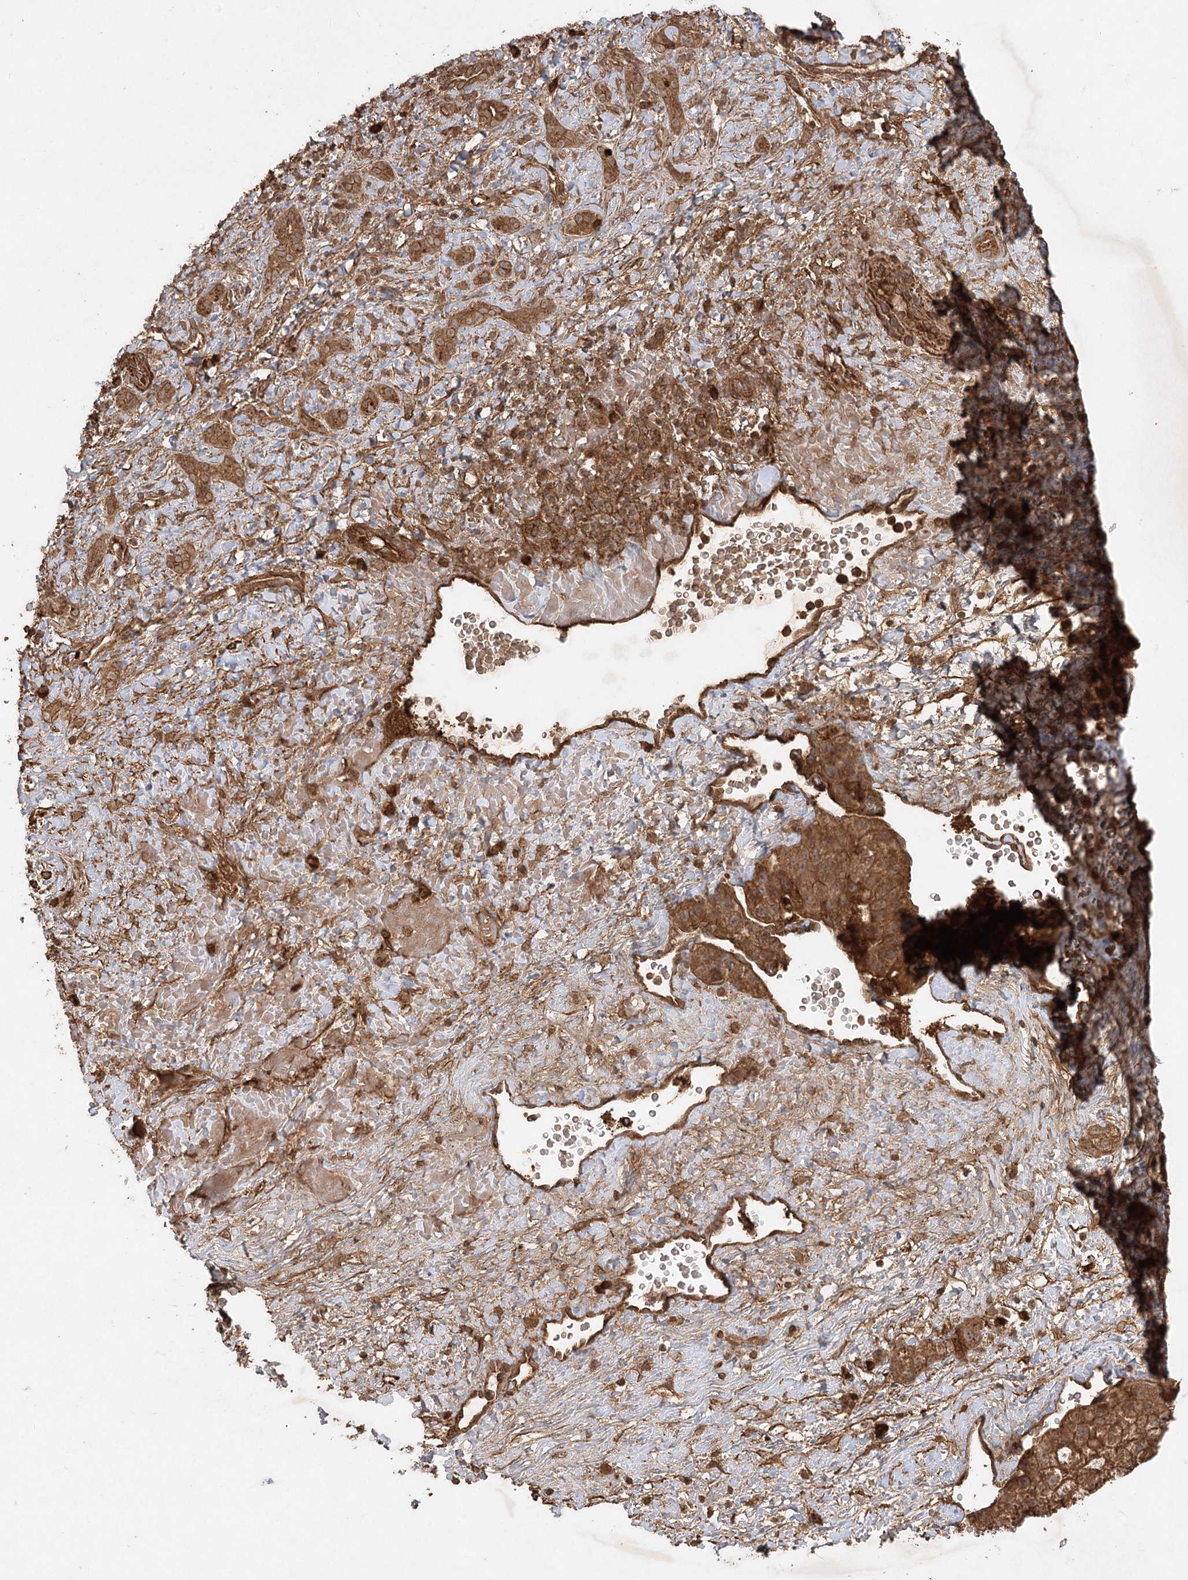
{"staining": {"intensity": "moderate", "quantity": ">75%", "location": "cytoplasmic/membranous"}, "tissue": "liver cancer", "cell_type": "Tumor cells", "image_type": "cancer", "snomed": [{"axis": "morphology", "description": "Normal tissue, NOS"}, {"axis": "morphology", "description": "Carcinoma, Hepatocellular, NOS"}, {"axis": "topography", "description": "Liver"}], "caption": "Moderate cytoplasmic/membranous expression is appreciated in approximately >75% of tumor cells in liver cancer (hepatocellular carcinoma). (Brightfield microscopy of DAB IHC at high magnification).", "gene": "ARL13A", "patient": {"sex": "male", "age": 57}}